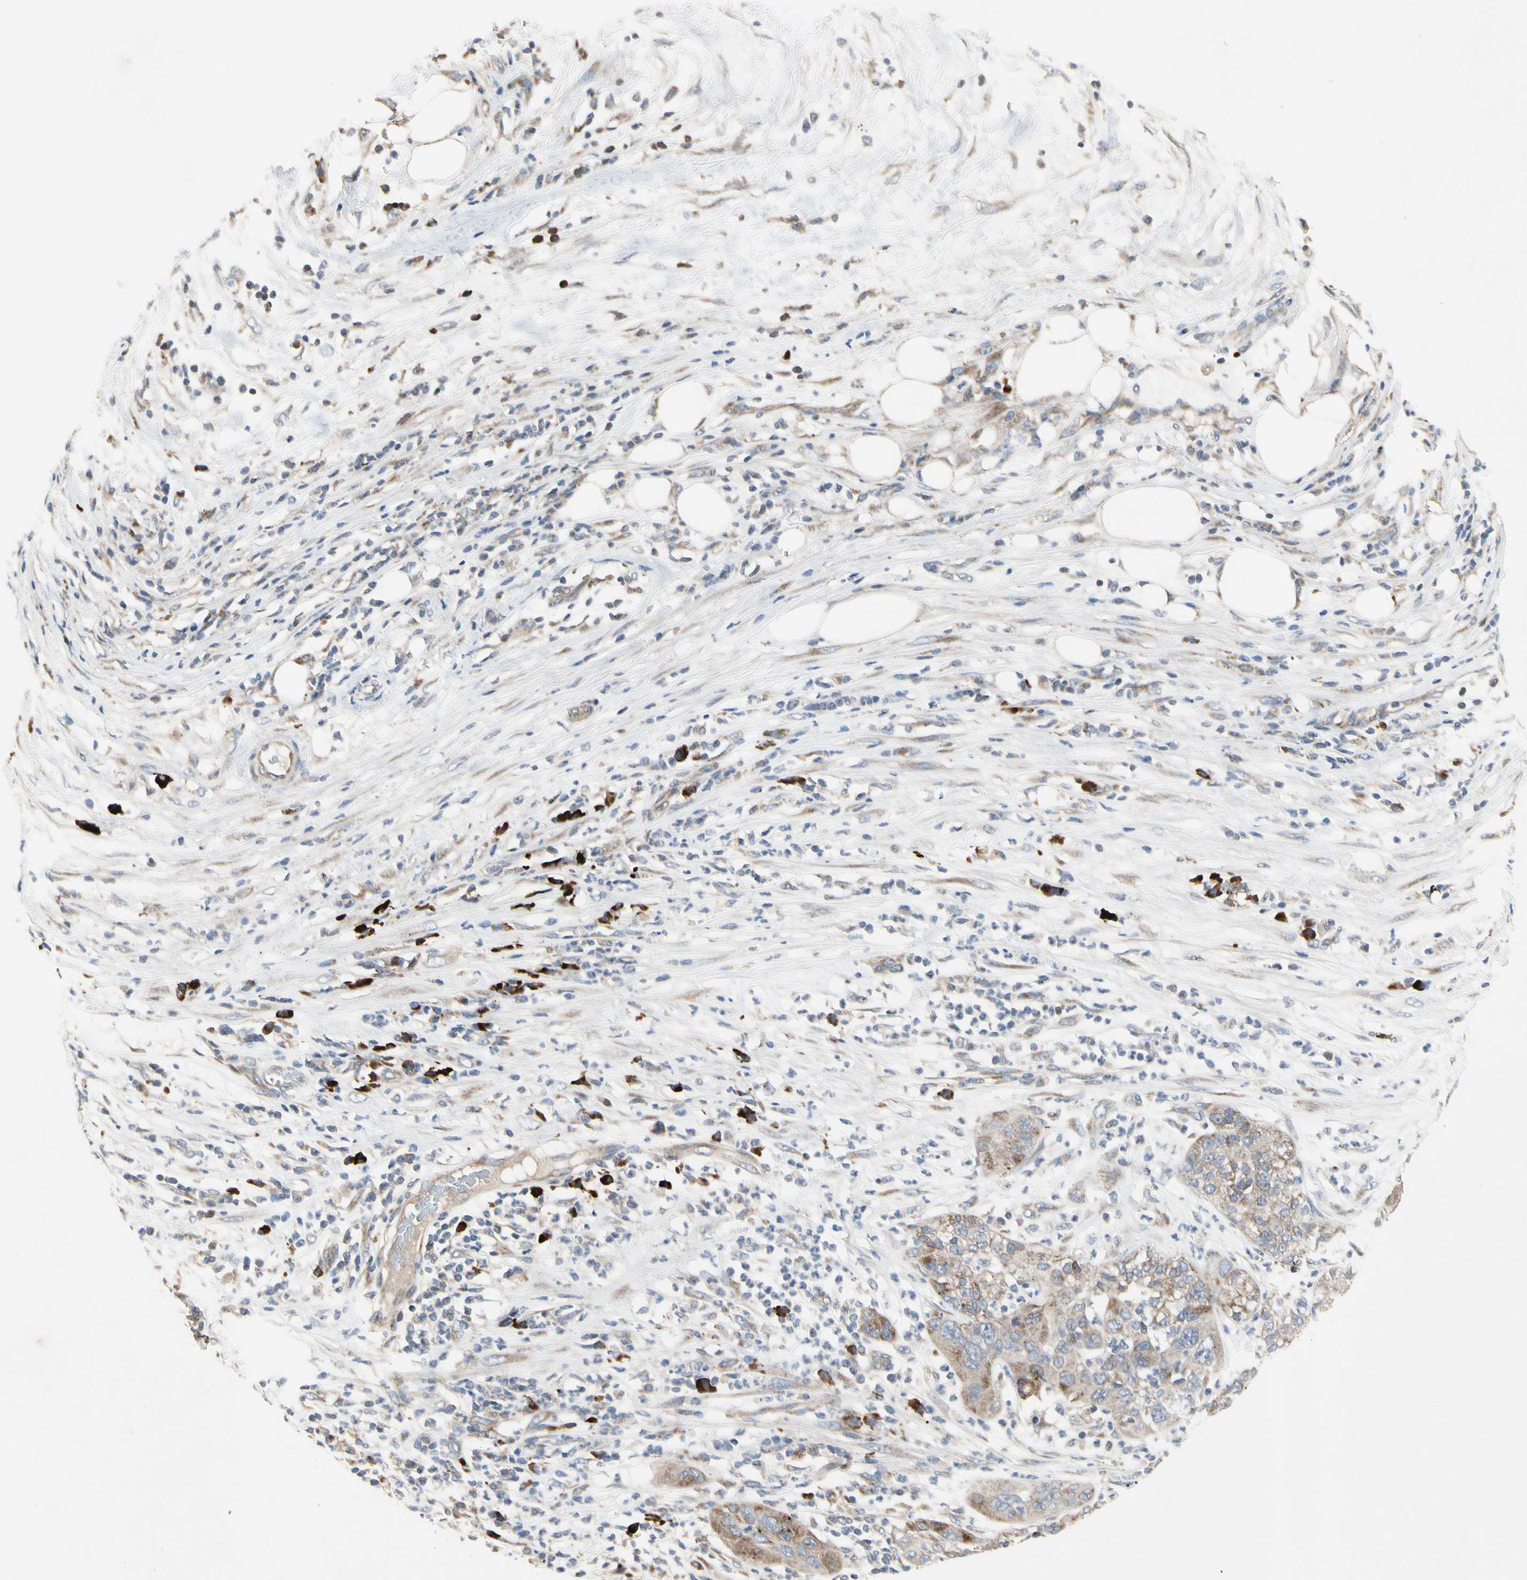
{"staining": {"intensity": "weak", "quantity": ">75%", "location": "cytoplasmic/membranous"}, "tissue": "pancreatic cancer", "cell_type": "Tumor cells", "image_type": "cancer", "snomed": [{"axis": "morphology", "description": "Adenocarcinoma, NOS"}, {"axis": "topography", "description": "Pancreas"}], "caption": "Brown immunohistochemical staining in human pancreatic cancer demonstrates weak cytoplasmic/membranous staining in approximately >75% of tumor cells.", "gene": "MMEL1", "patient": {"sex": "female", "age": 78}}